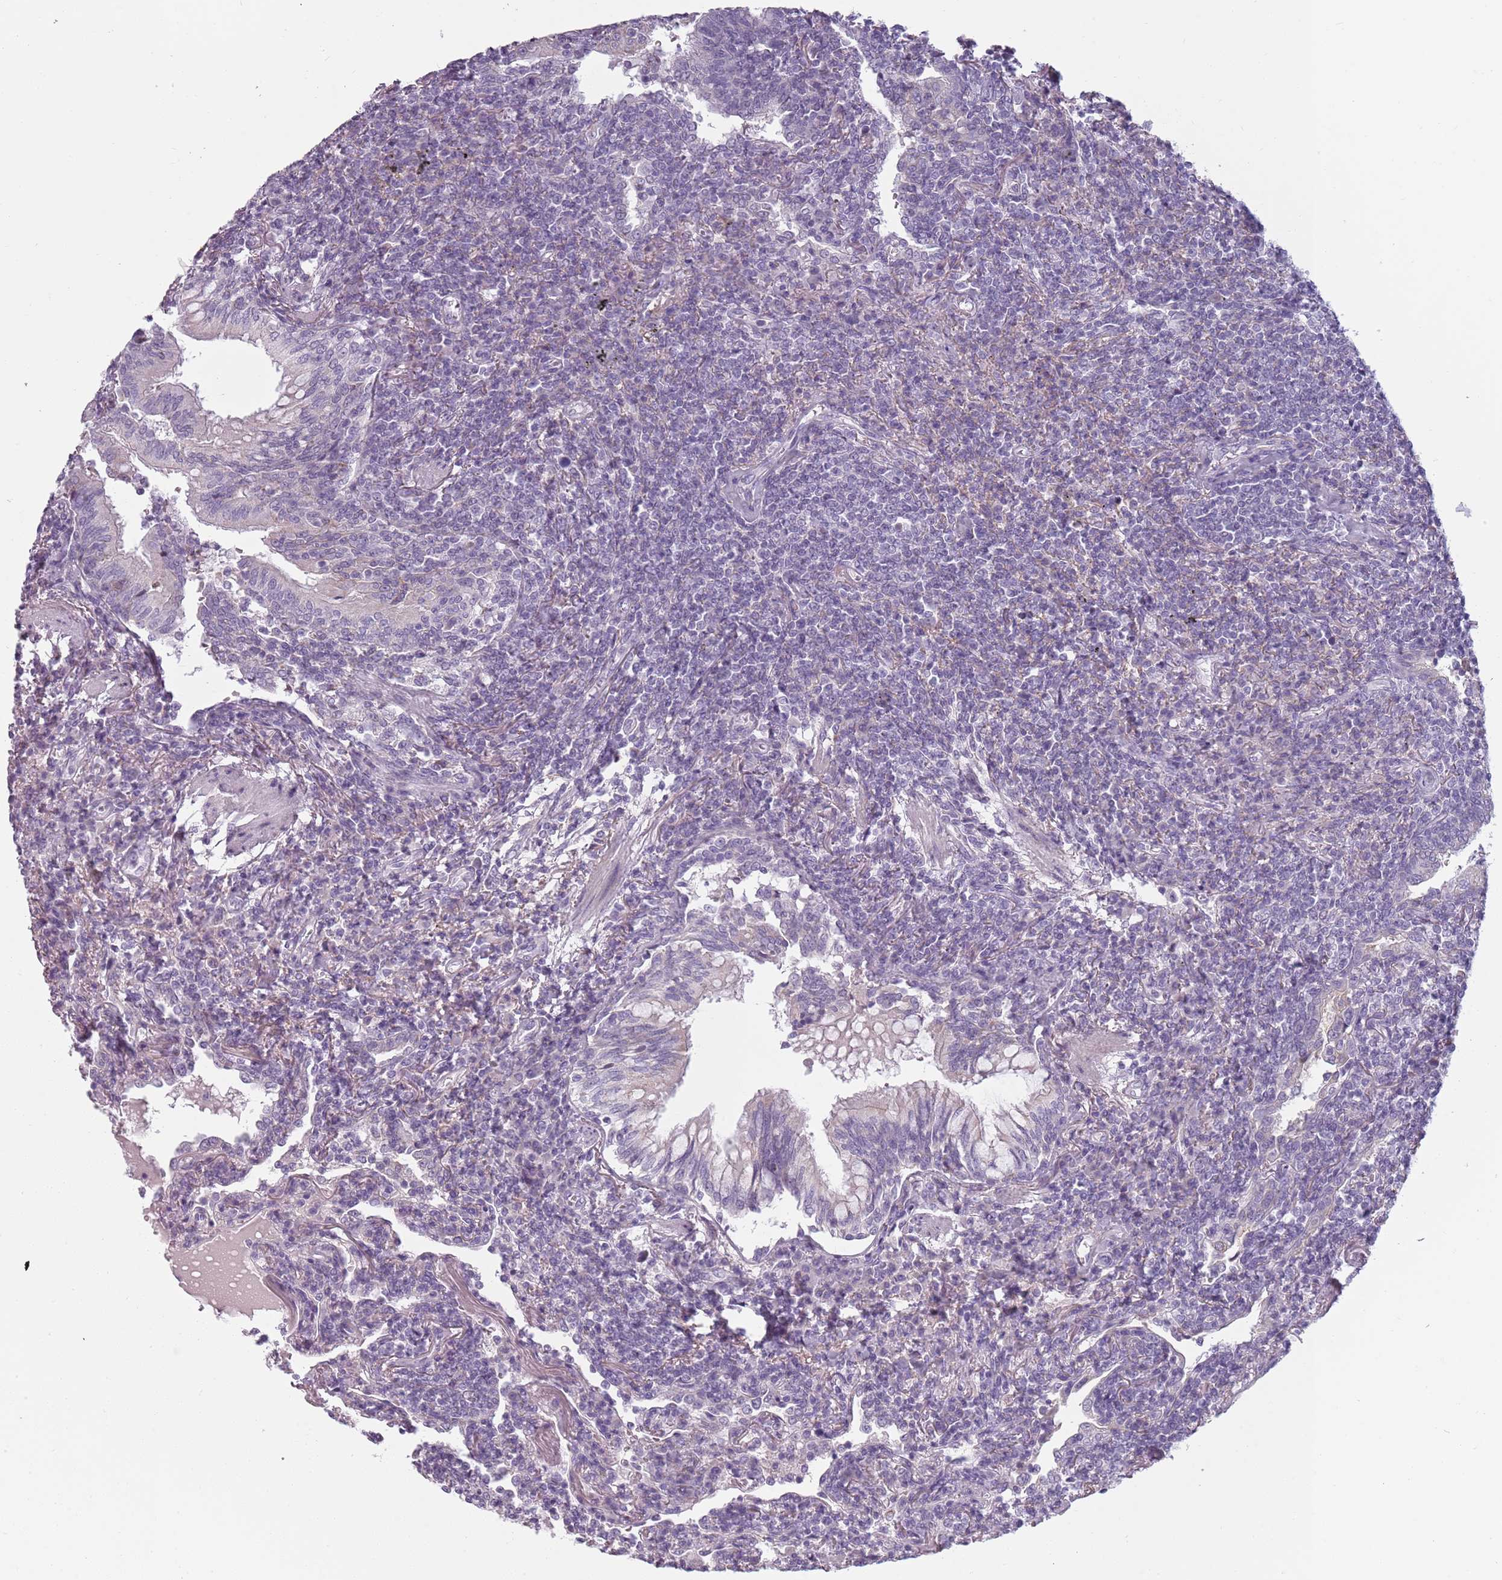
{"staining": {"intensity": "negative", "quantity": "none", "location": "none"}, "tissue": "lymphoma", "cell_type": "Tumor cells", "image_type": "cancer", "snomed": [{"axis": "morphology", "description": "Malignant lymphoma, non-Hodgkin's type, Low grade"}, {"axis": "topography", "description": "Lung"}], "caption": "The micrograph demonstrates no staining of tumor cells in malignant lymphoma, non-Hodgkin's type (low-grade).", "gene": "MEGF8", "patient": {"sex": "female", "age": 71}}